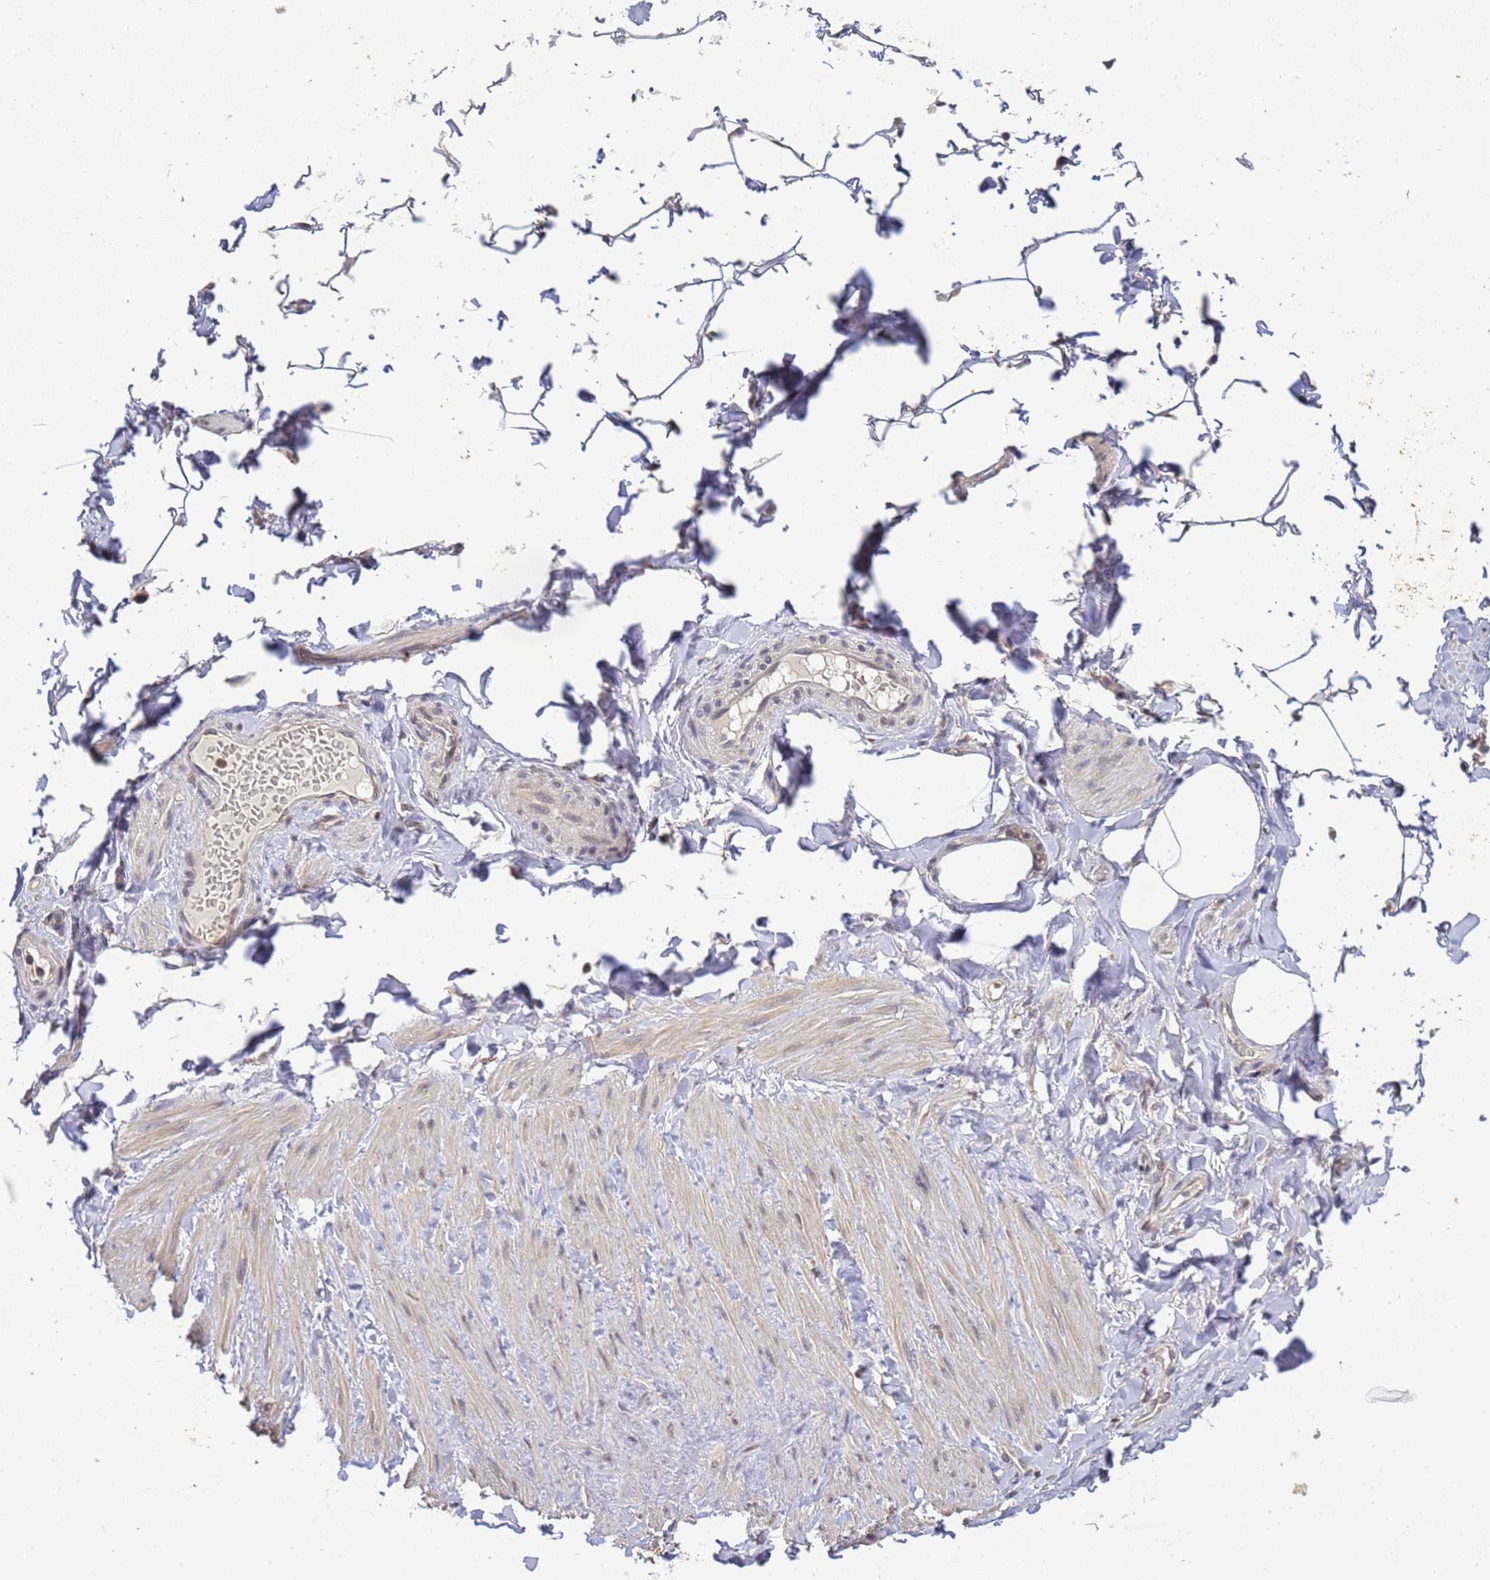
{"staining": {"intensity": "negative", "quantity": "none", "location": "none"}, "tissue": "adipose tissue", "cell_type": "Adipocytes", "image_type": "normal", "snomed": [{"axis": "morphology", "description": "Normal tissue, NOS"}, {"axis": "topography", "description": "Soft tissue"}, {"axis": "topography", "description": "Vascular tissue"}], "caption": "Adipose tissue was stained to show a protein in brown. There is no significant positivity in adipocytes. (Immunohistochemistry, brightfield microscopy, high magnification).", "gene": "MYL7", "patient": {"sex": "male", "age": 54}}